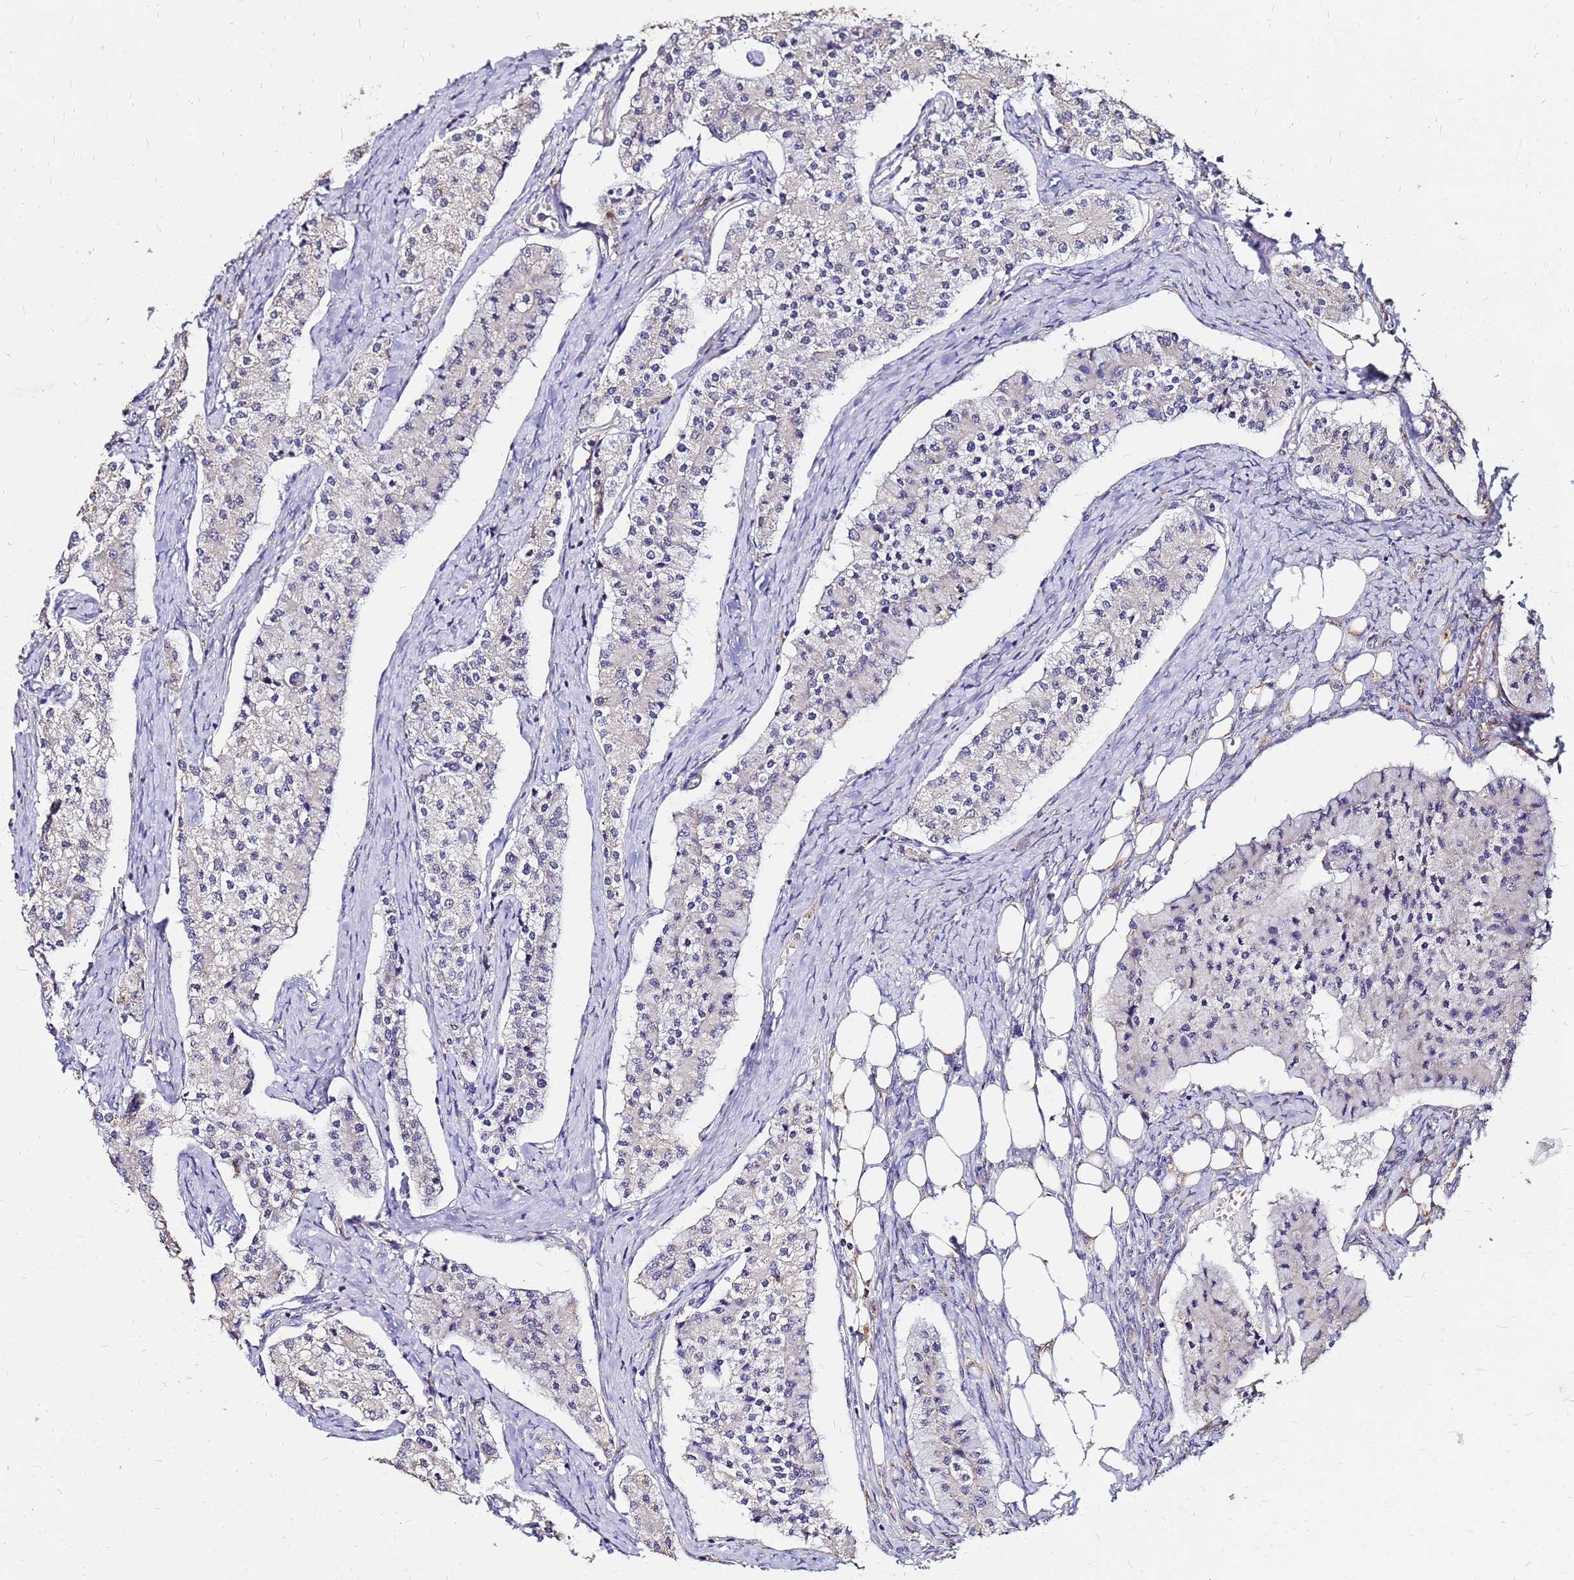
{"staining": {"intensity": "negative", "quantity": "none", "location": "none"}, "tissue": "carcinoid", "cell_type": "Tumor cells", "image_type": "cancer", "snomed": [{"axis": "morphology", "description": "Carcinoid, malignant, NOS"}, {"axis": "topography", "description": "Colon"}], "caption": "There is no significant expression in tumor cells of carcinoid.", "gene": "ARHGEF5", "patient": {"sex": "female", "age": 52}}